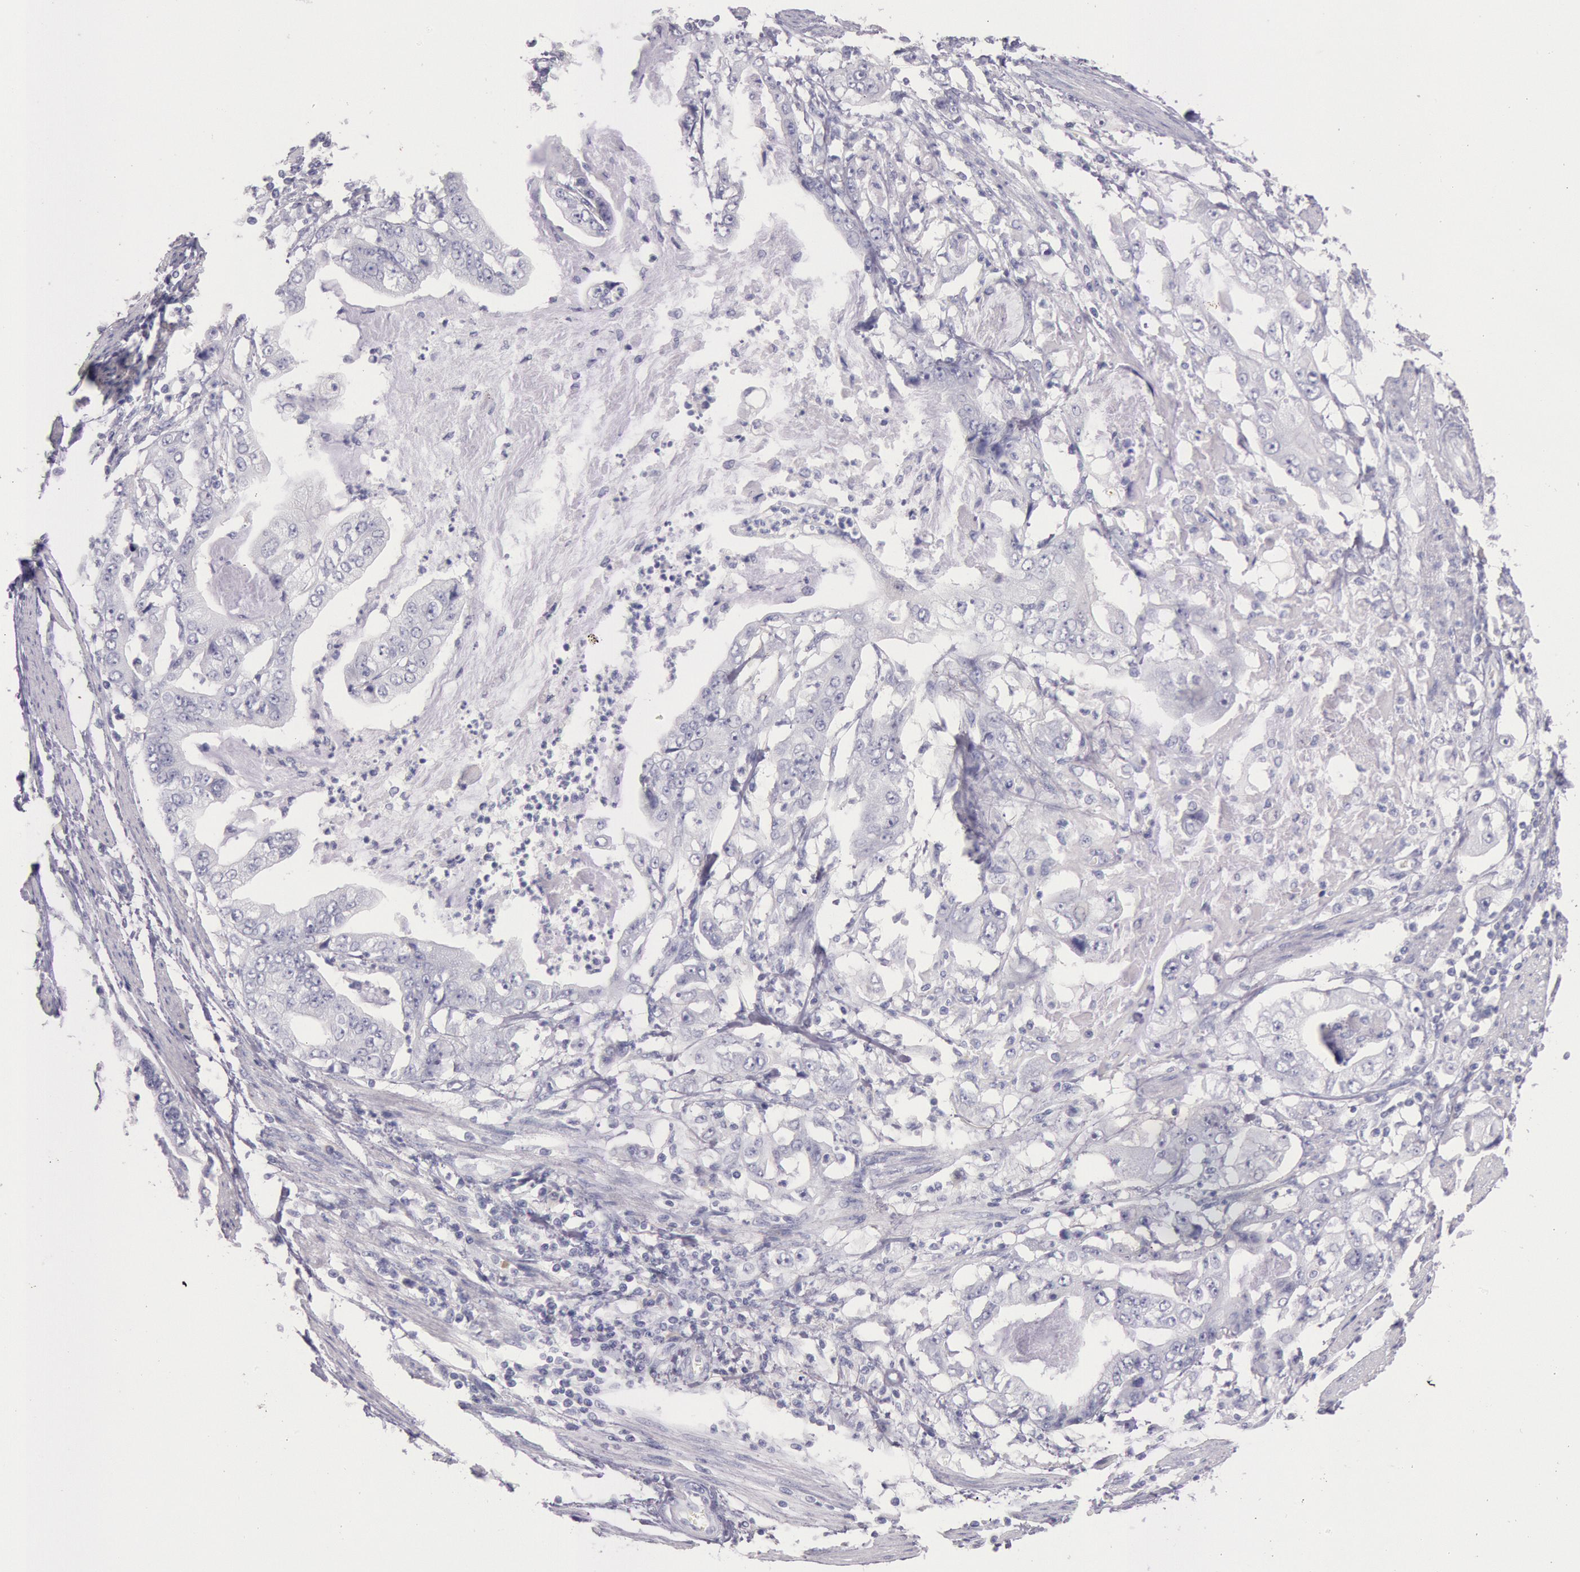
{"staining": {"intensity": "negative", "quantity": "none", "location": "none"}, "tissue": "stomach cancer", "cell_type": "Tumor cells", "image_type": "cancer", "snomed": [{"axis": "morphology", "description": "Adenocarcinoma, NOS"}, {"axis": "topography", "description": "Pancreas"}, {"axis": "topography", "description": "Stomach, upper"}], "caption": "There is no significant staining in tumor cells of stomach cancer (adenocarcinoma).", "gene": "EGFR", "patient": {"sex": "male", "age": 77}}